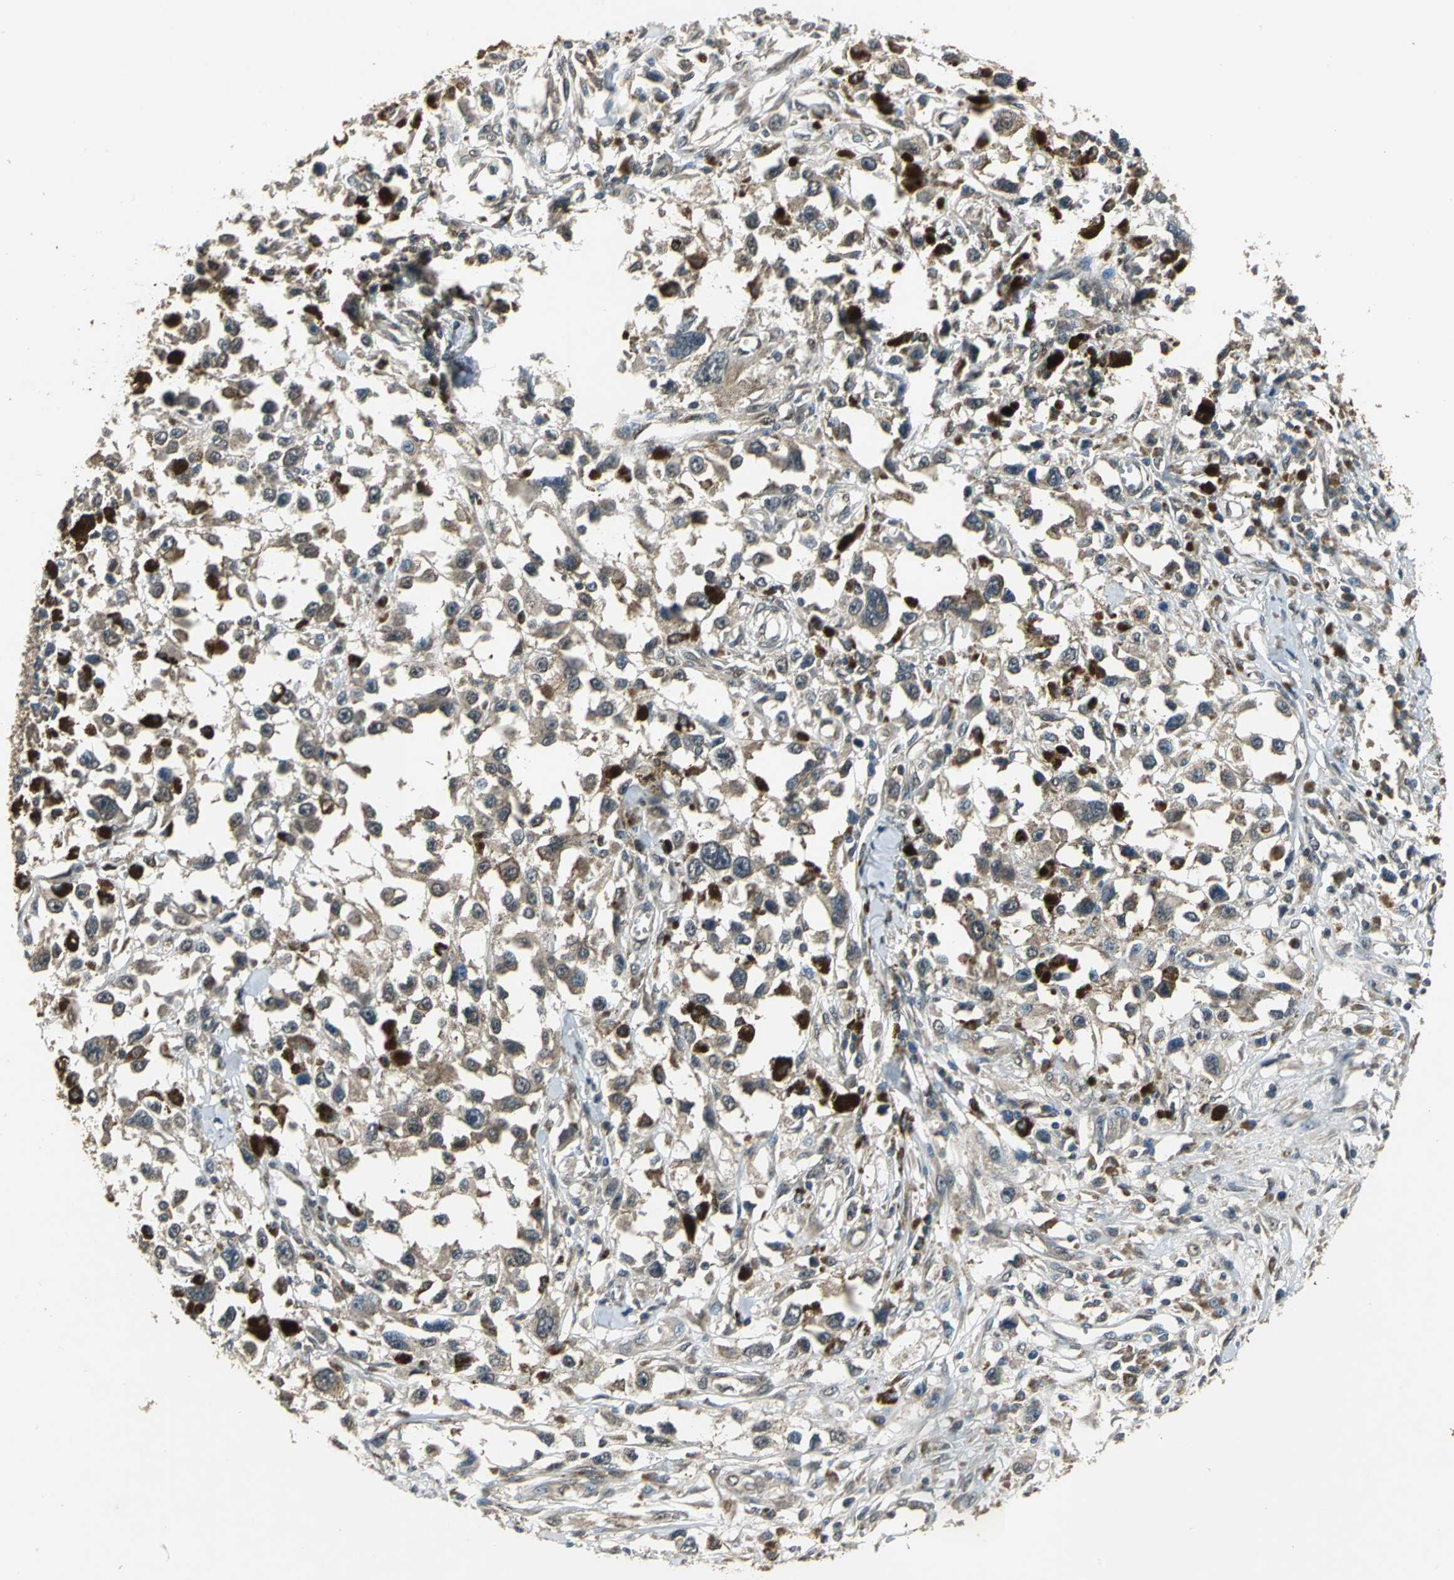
{"staining": {"intensity": "weak", "quantity": ">75%", "location": "cytoplasmic/membranous"}, "tissue": "melanoma", "cell_type": "Tumor cells", "image_type": "cancer", "snomed": [{"axis": "morphology", "description": "Malignant melanoma, Metastatic site"}, {"axis": "topography", "description": "Lymph node"}], "caption": "The immunohistochemical stain labels weak cytoplasmic/membranous positivity in tumor cells of melanoma tissue.", "gene": "EIF2B2", "patient": {"sex": "male", "age": 59}}